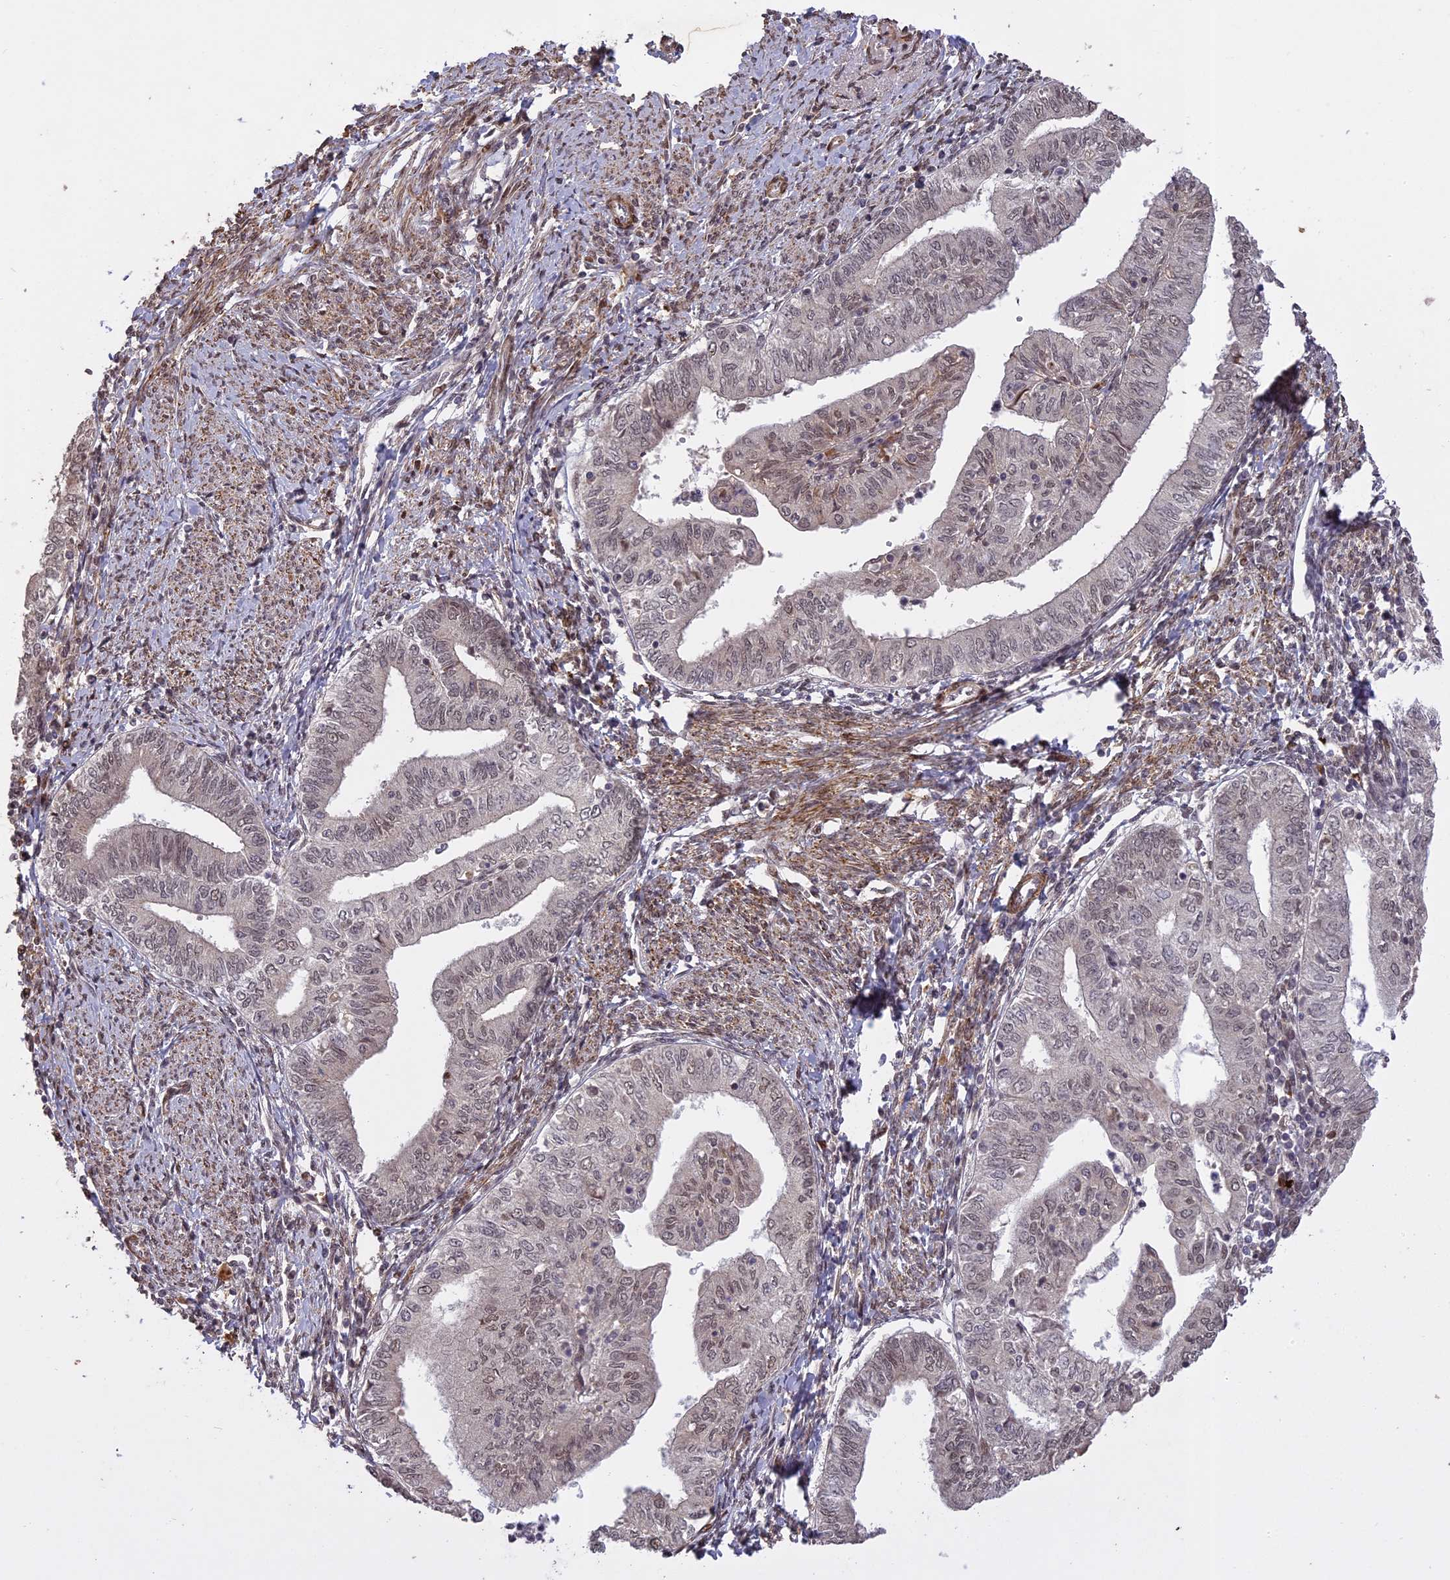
{"staining": {"intensity": "weak", "quantity": "25%-75%", "location": "nuclear"}, "tissue": "endometrial cancer", "cell_type": "Tumor cells", "image_type": "cancer", "snomed": [{"axis": "morphology", "description": "Adenocarcinoma, NOS"}, {"axis": "topography", "description": "Endometrium"}], "caption": "A brown stain highlights weak nuclear positivity of a protein in human endometrial adenocarcinoma tumor cells.", "gene": "PRELID2", "patient": {"sex": "female", "age": 66}}